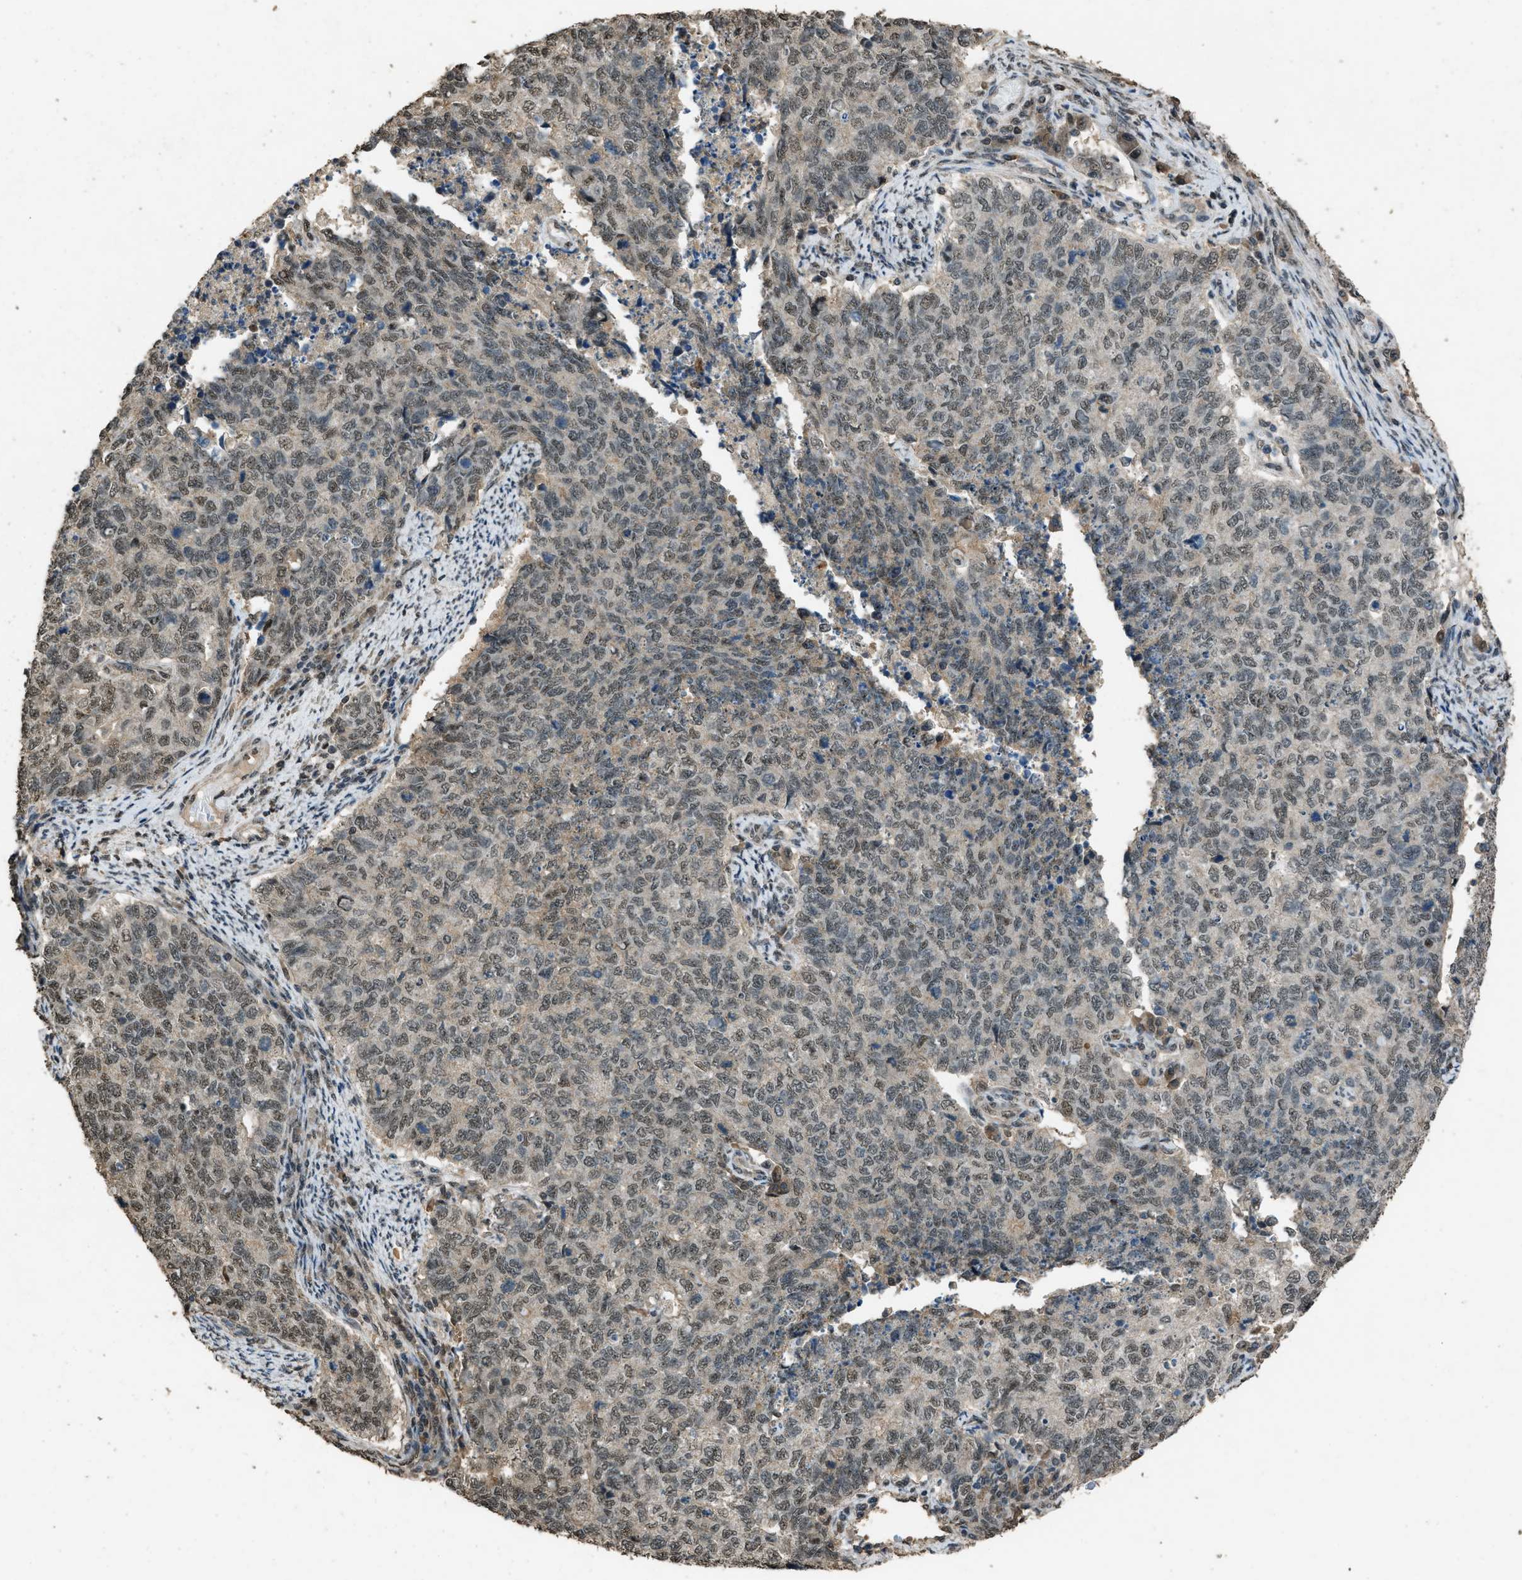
{"staining": {"intensity": "weak", "quantity": ">75%", "location": "nuclear"}, "tissue": "cervical cancer", "cell_type": "Tumor cells", "image_type": "cancer", "snomed": [{"axis": "morphology", "description": "Squamous cell carcinoma, NOS"}, {"axis": "topography", "description": "Cervix"}], "caption": "DAB immunohistochemical staining of human cervical cancer displays weak nuclear protein positivity in about >75% of tumor cells. Ihc stains the protein in brown and the nuclei are stained blue.", "gene": "SERTAD2", "patient": {"sex": "female", "age": 63}}